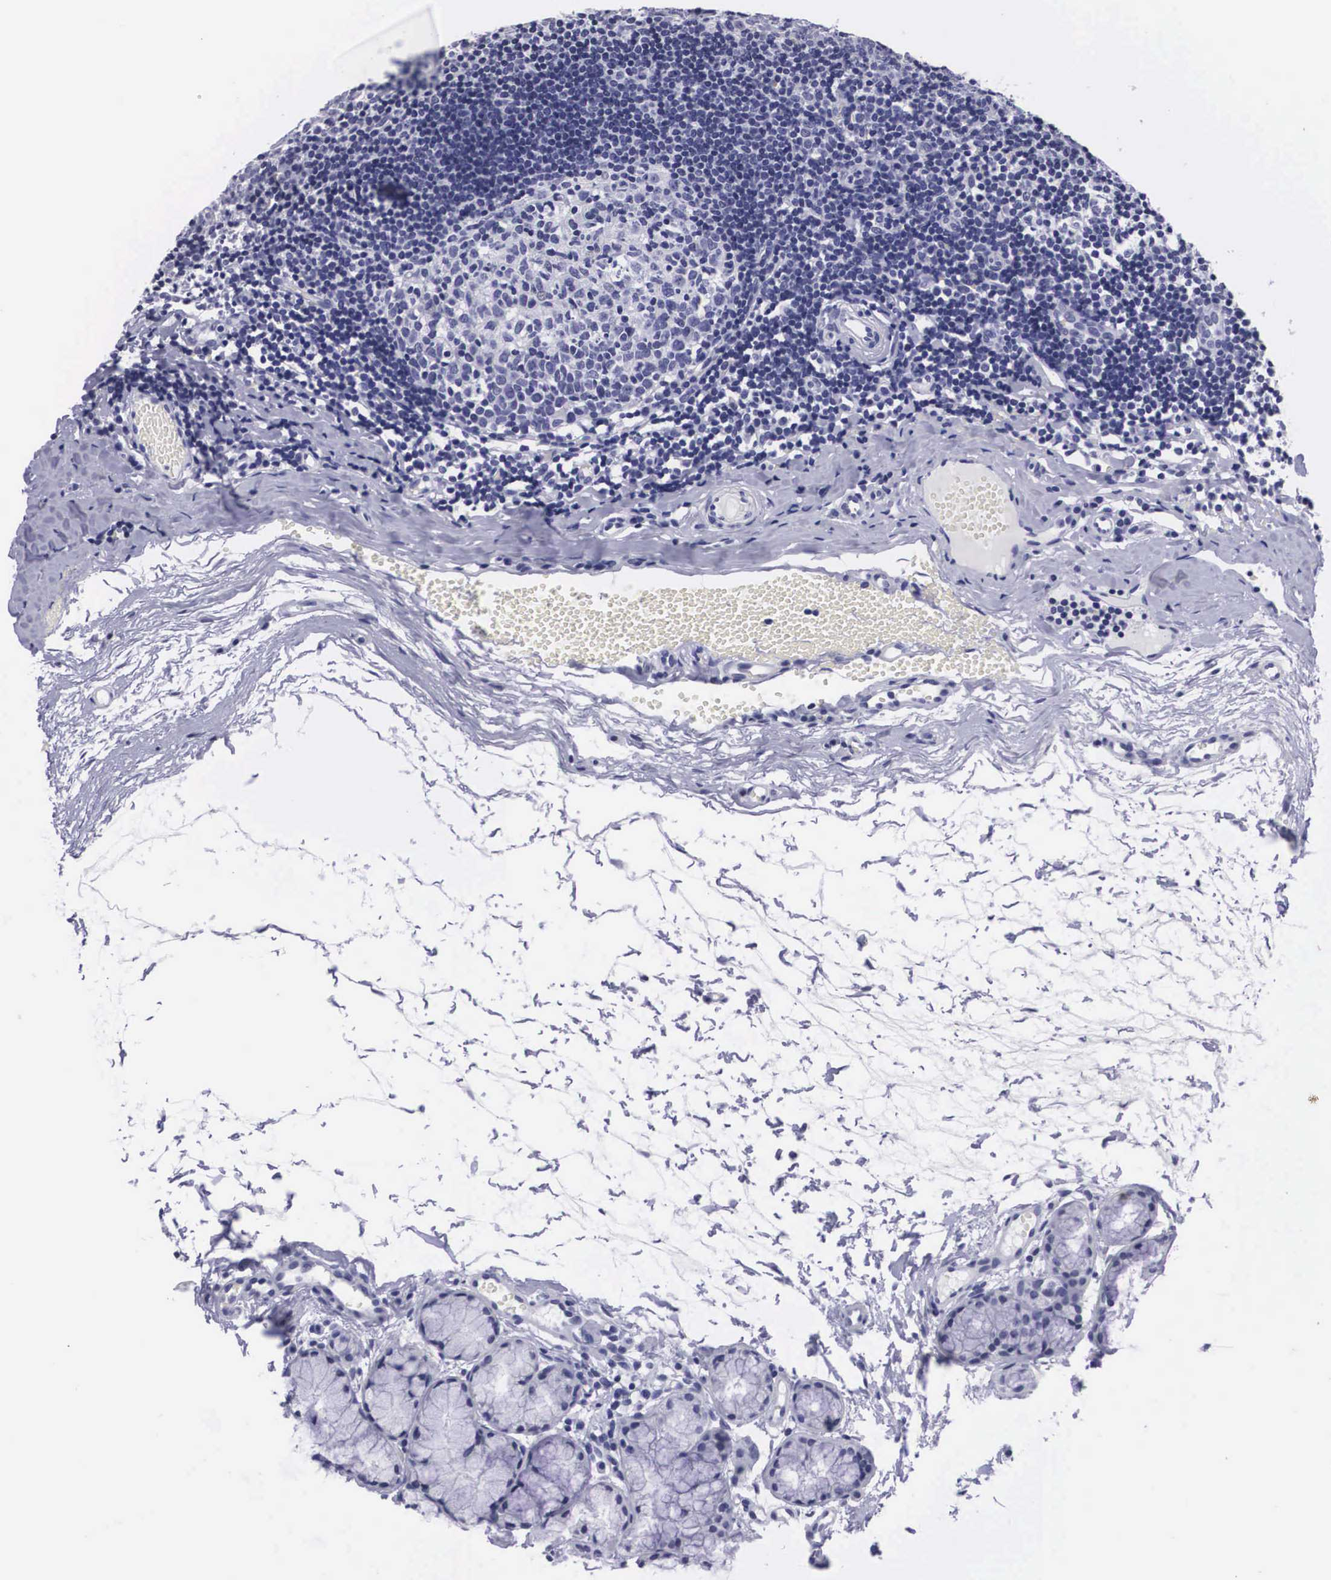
{"staining": {"intensity": "negative", "quantity": "none", "location": "none"}, "tissue": "tonsil", "cell_type": "Germinal center cells", "image_type": "normal", "snomed": [{"axis": "morphology", "description": "Normal tissue, NOS"}, {"axis": "topography", "description": "Tonsil"}], "caption": "This is a image of IHC staining of unremarkable tonsil, which shows no expression in germinal center cells. (Immunohistochemistry, brightfield microscopy, high magnification).", "gene": "C22orf31", "patient": {"sex": "female", "age": 41}}